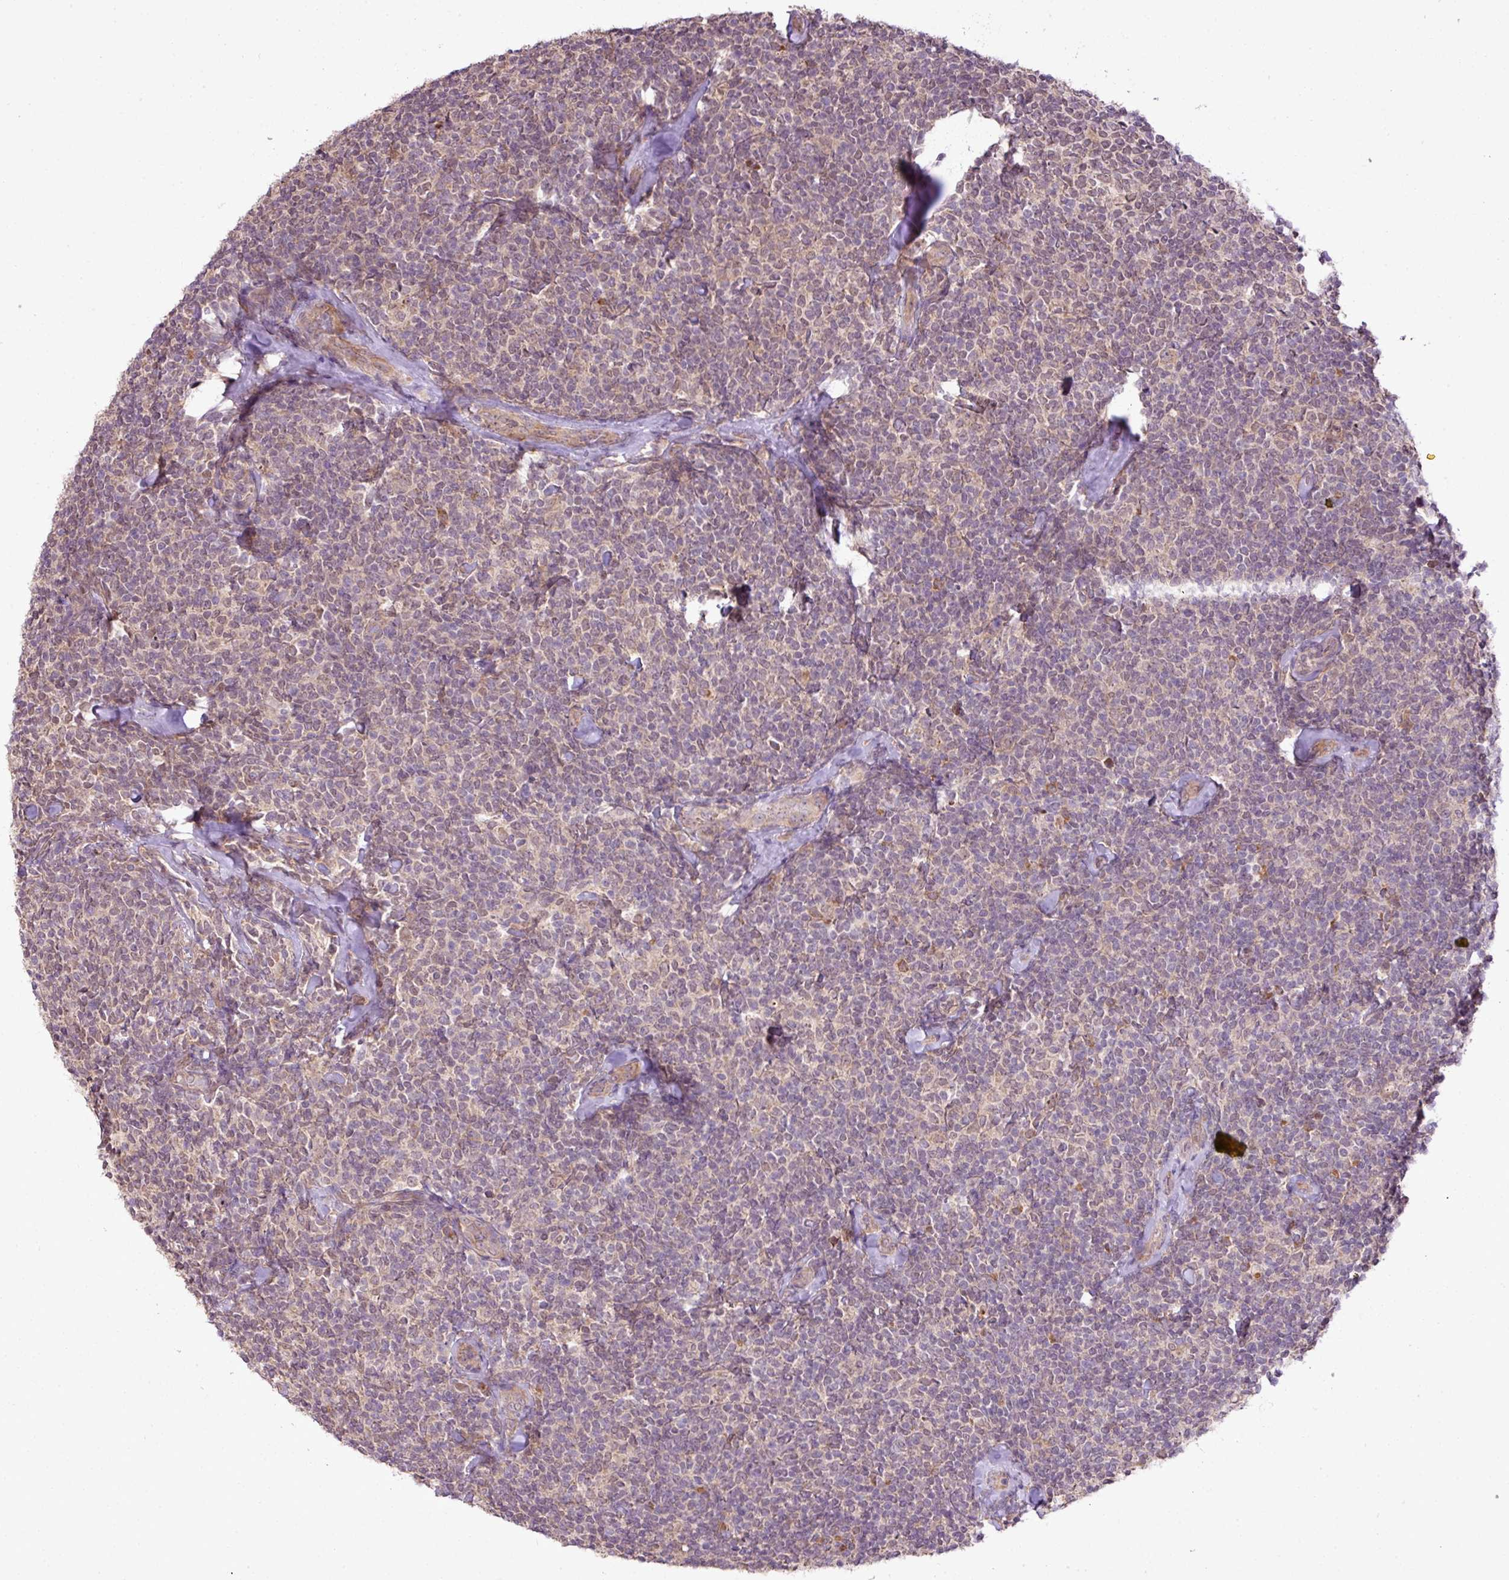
{"staining": {"intensity": "weak", "quantity": "<25%", "location": "cytoplasmic/membranous"}, "tissue": "lymphoma", "cell_type": "Tumor cells", "image_type": "cancer", "snomed": [{"axis": "morphology", "description": "Malignant lymphoma, non-Hodgkin's type, Low grade"}, {"axis": "topography", "description": "Lymph node"}], "caption": "This is an IHC image of human low-grade malignant lymphoma, non-Hodgkin's type. There is no positivity in tumor cells.", "gene": "DNAAF4", "patient": {"sex": "female", "age": 56}}